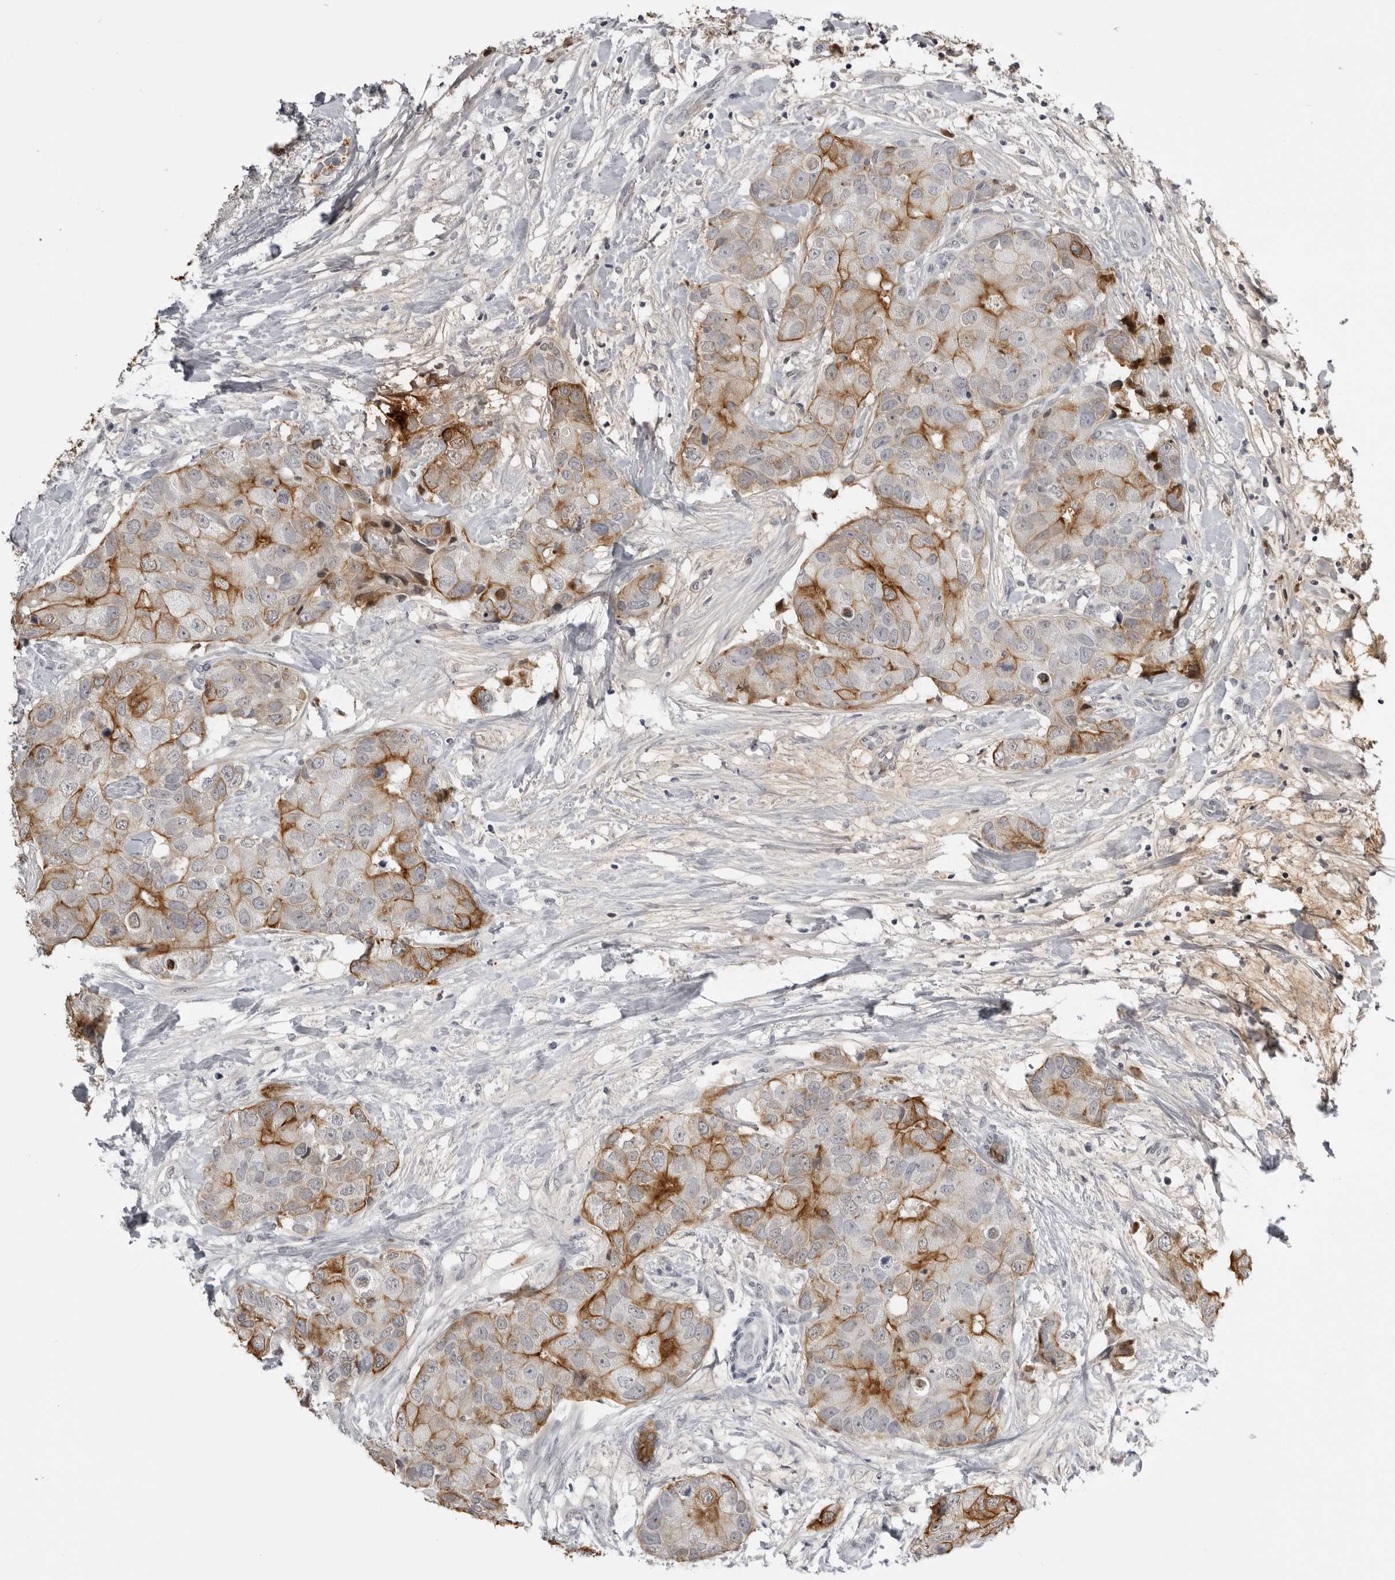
{"staining": {"intensity": "moderate", "quantity": "25%-75%", "location": "cytoplasmic/membranous"}, "tissue": "breast cancer", "cell_type": "Tumor cells", "image_type": "cancer", "snomed": [{"axis": "morphology", "description": "Duct carcinoma"}, {"axis": "topography", "description": "Breast"}], "caption": "Breast intraductal carcinoma was stained to show a protein in brown. There is medium levels of moderate cytoplasmic/membranous positivity in about 25%-75% of tumor cells. (DAB (3,3'-diaminobenzidine) IHC, brown staining for protein, blue staining for nuclei).", "gene": "SERPINF2", "patient": {"sex": "female", "age": 62}}